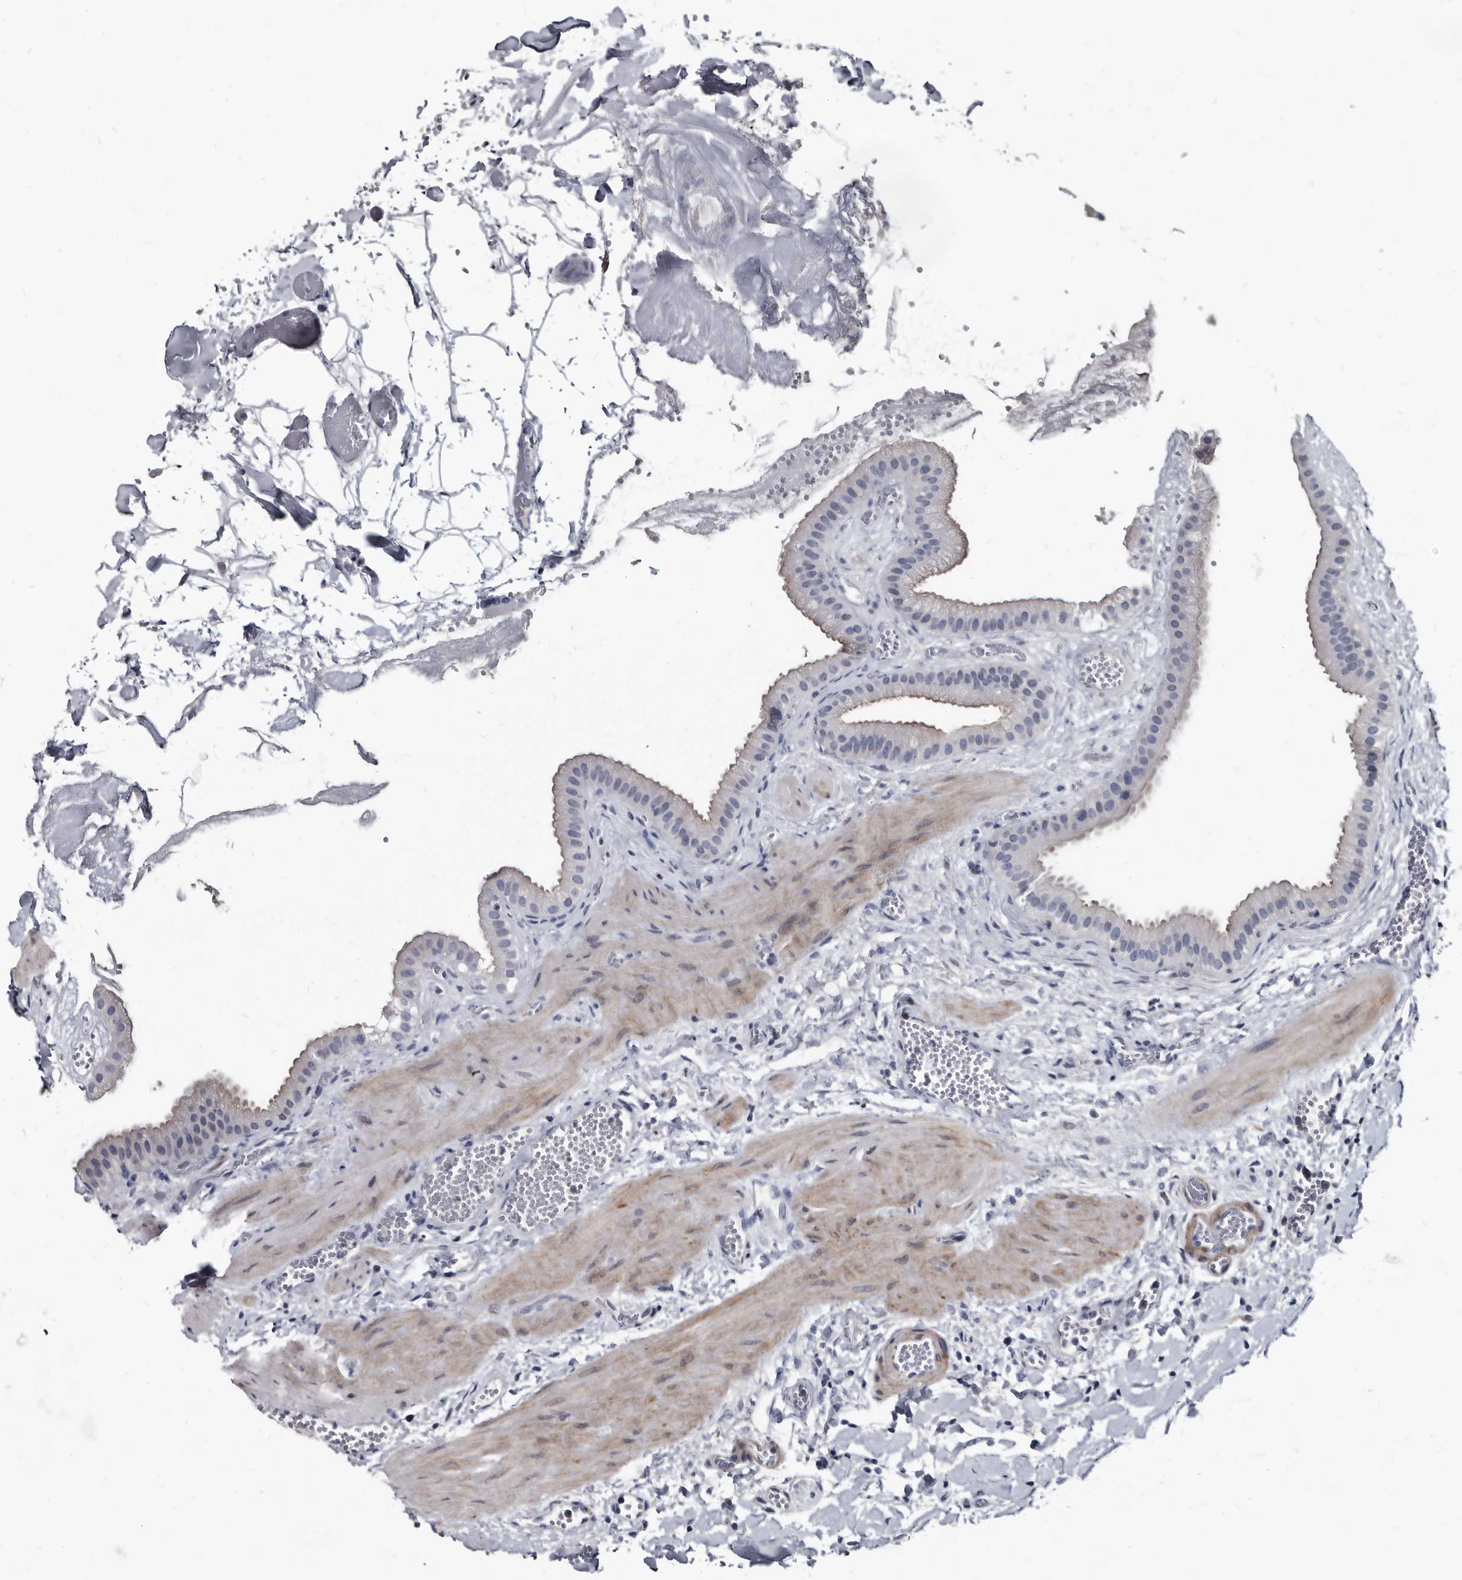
{"staining": {"intensity": "weak", "quantity": "<25%", "location": "cytoplasmic/membranous"}, "tissue": "gallbladder", "cell_type": "Glandular cells", "image_type": "normal", "snomed": [{"axis": "morphology", "description": "Normal tissue, NOS"}, {"axis": "topography", "description": "Gallbladder"}], "caption": "Gallbladder was stained to show a protein in brown. There is no significant staining in glandular cells. The staining was performed using DAB to visualize the protein expression in brown, while the nuclei were stained in blue with hematoxylin (Magnification: 20x).", "gene": "PRSS8", "patient": {"sex": "male", "age": 55}}